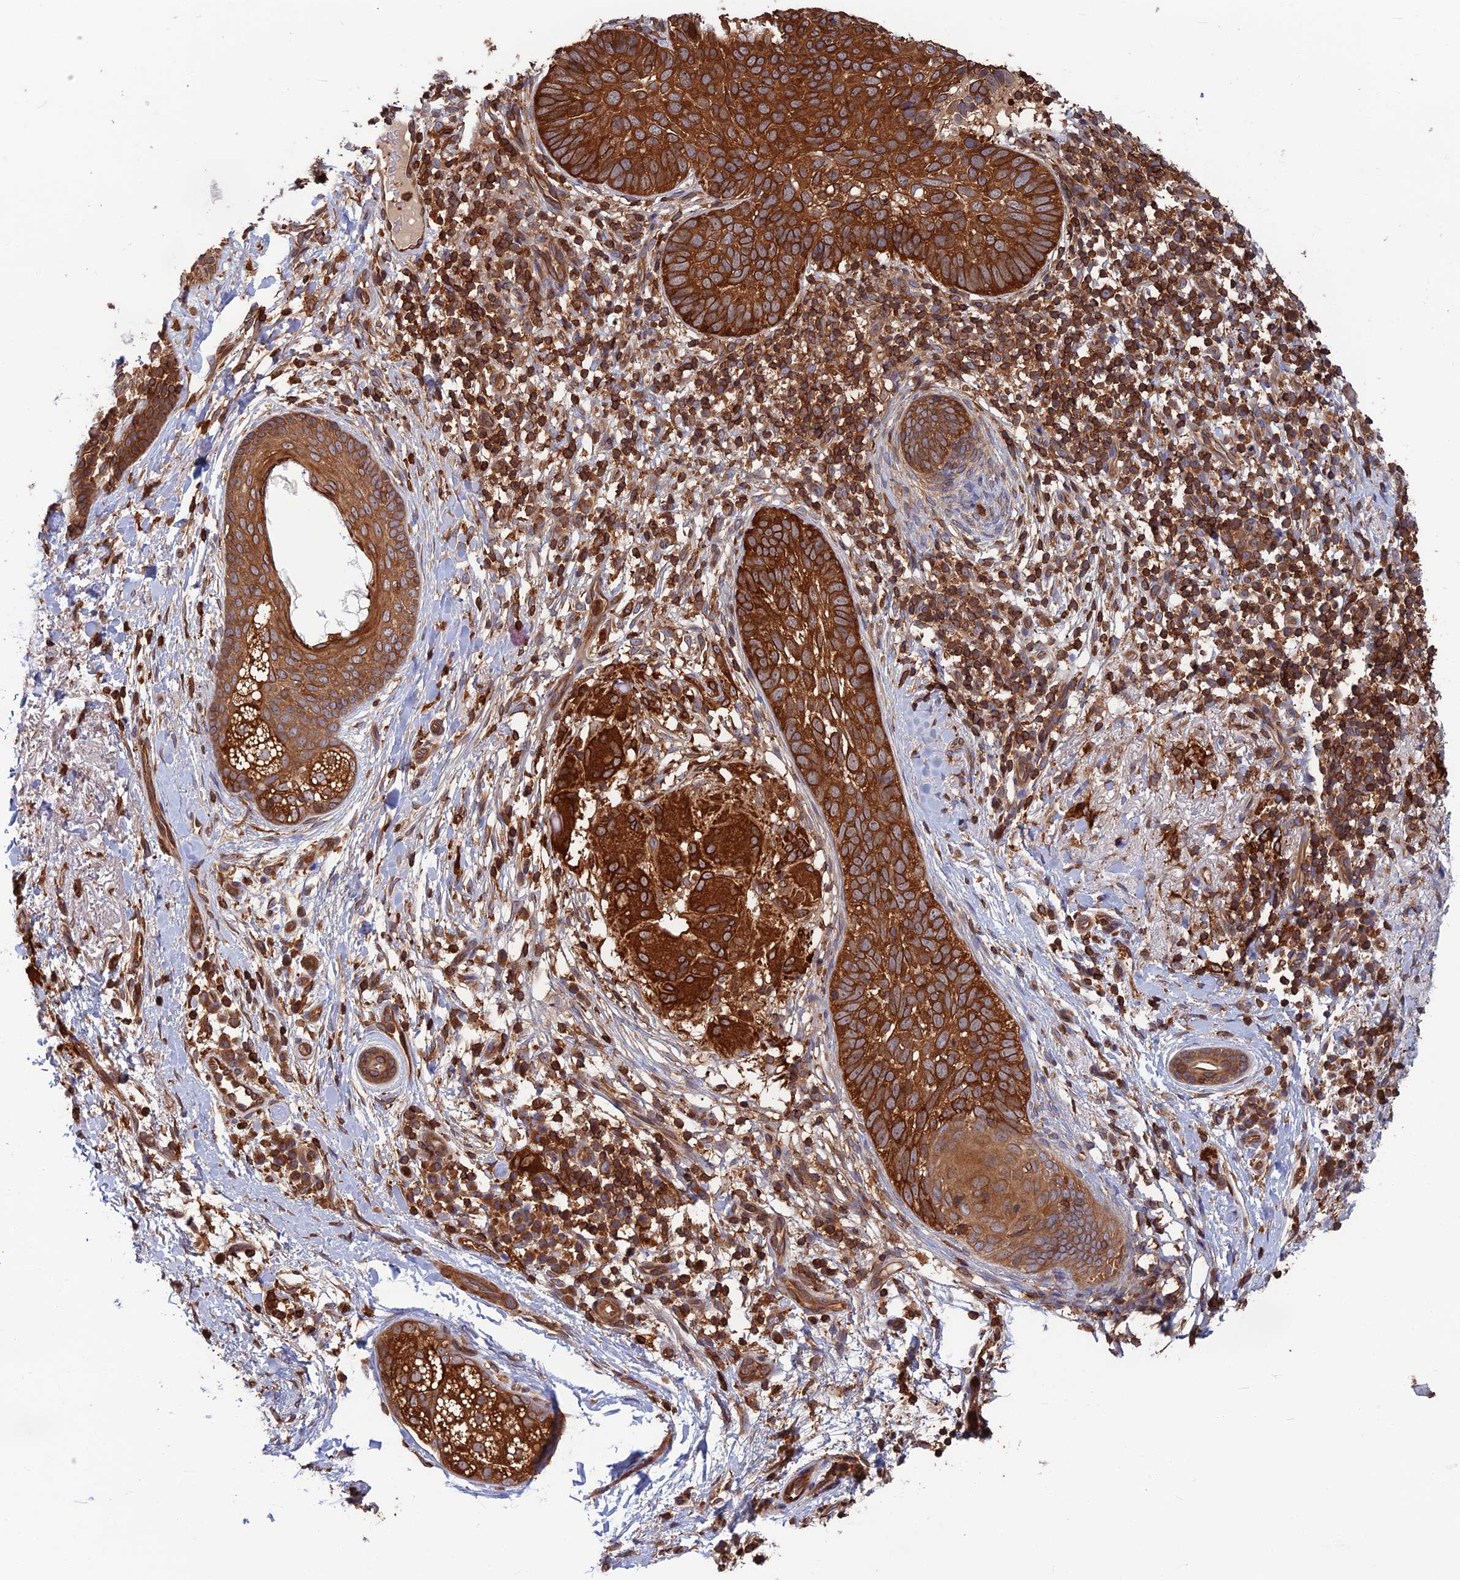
{"staining": {"intensity": "strong", "quantity": ">75%", "location": "cytoplasmic/membranous"}, "tissue": "skin cancer", "cell_type": "Tumor cells", "image_type": "cancer", "snomed": [{"axis": "morphology", "description": "Basal cell carcinoma"}, {"axis": "topography", "description": "Skin"}], "caption": "Skin cancer tissue demonstrates strong cytoplasmic/membranous staining in approximately >75% of tumor cells The staining is performed using DAB (3,3'-diaminobenzidine) brown chromogen to label protein expression. The nuclei are counter-stained blue using hematoxylin.", "gene": "WDR1", "patient": {"sex": "male", "age": 85}}